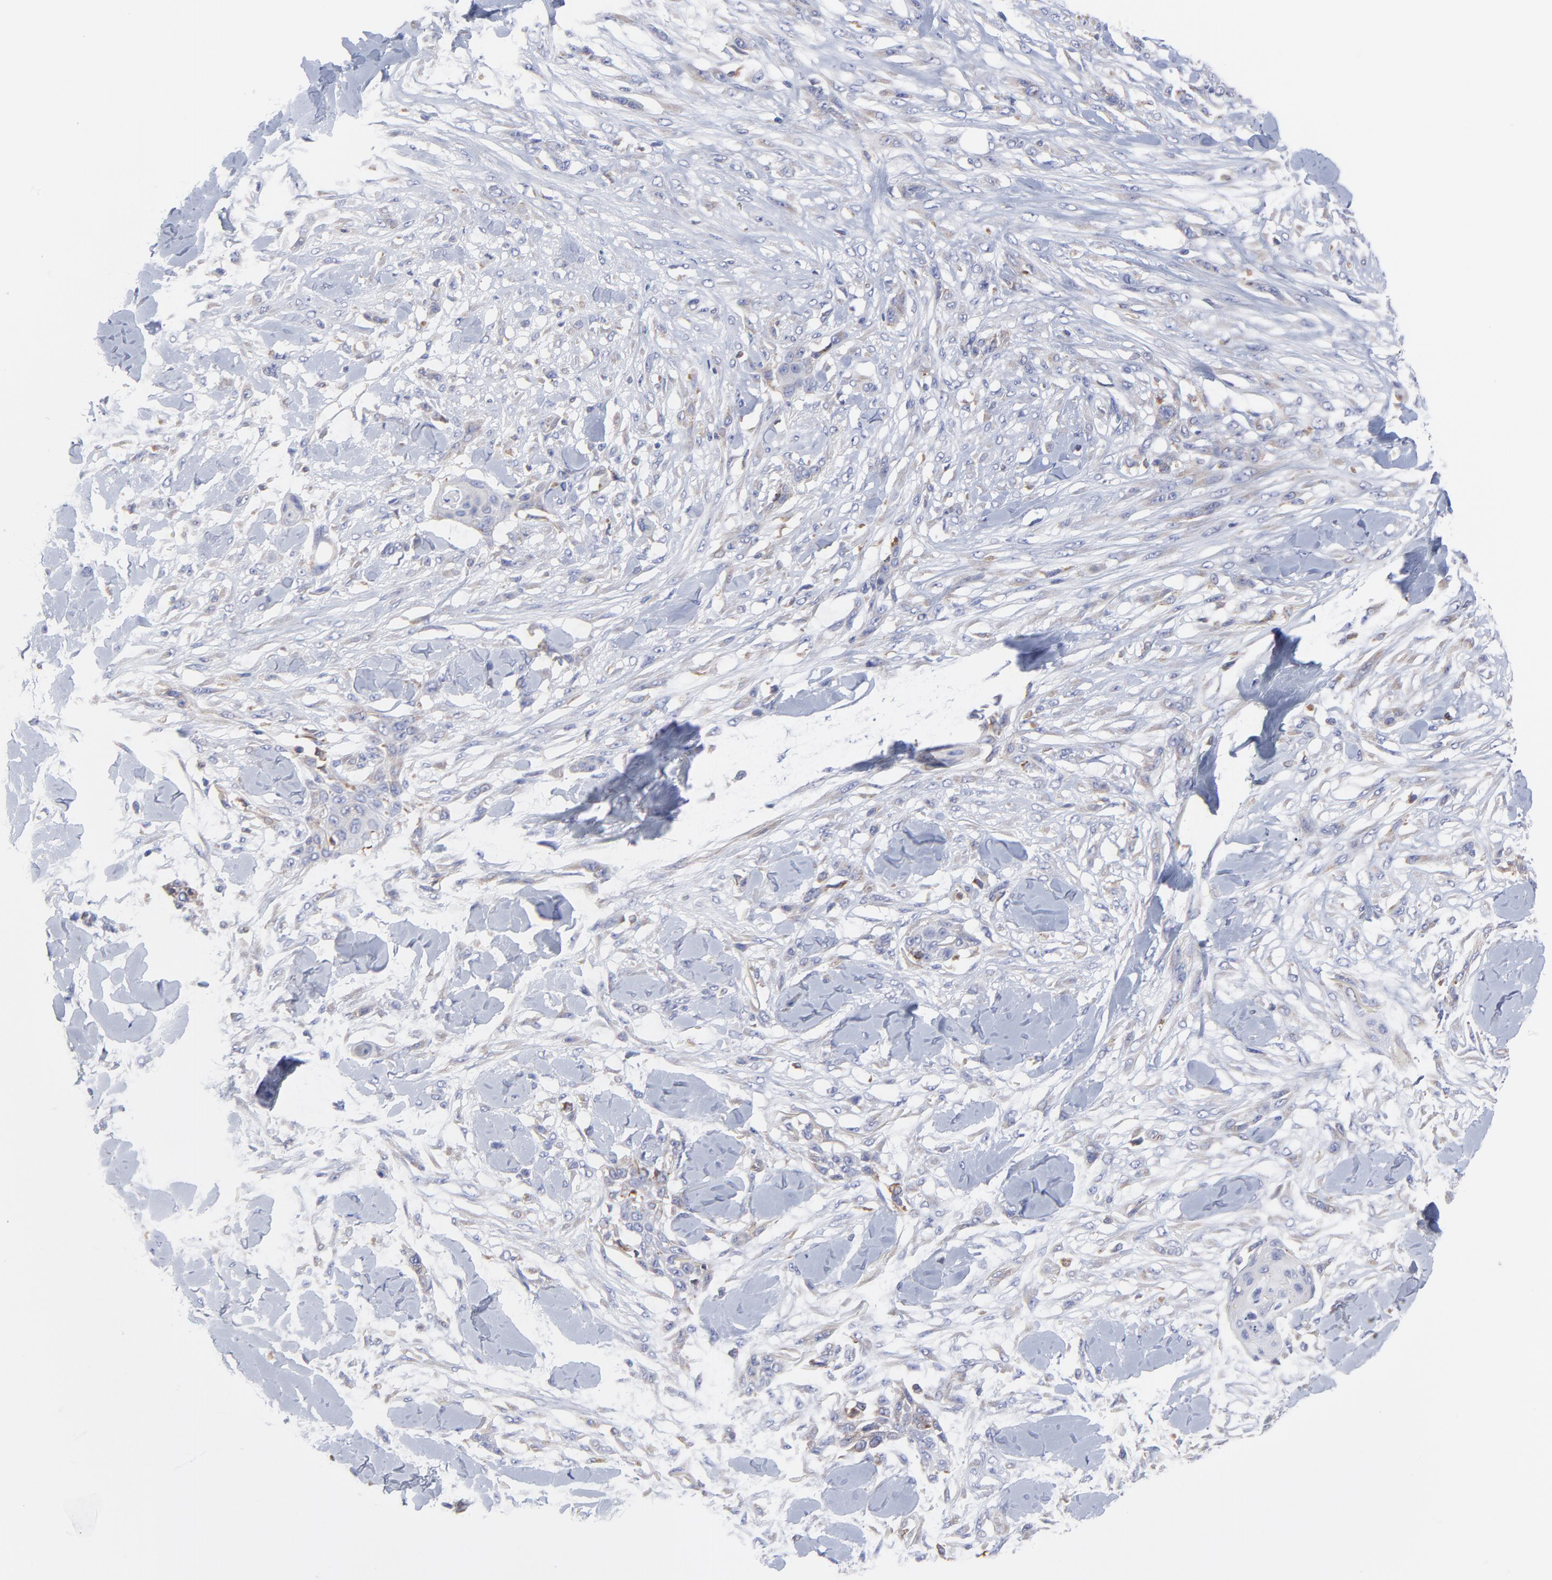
{"staining": {"intensity": "negative", "quantity": "none", "location": "none"}, "tissue": "skin cancer", "cell_type": "Tumor cells", "image_type": "cancer", "snomed": [{"axis": "morphology", "description": "Squamous cell carcinoma, NOS"}, {"axis": "topography", "description": "Skin"}], "caption": "Tumor cells show no significant protein positivity in skin cancer. (DAB (3,3'-diaminobenzidine) immunohistochemistry (IHC) visualized using brightfield microscopy, high magnification).", "gene": "MOSPD2", "patient": {"sex": "female", "age": 59}}